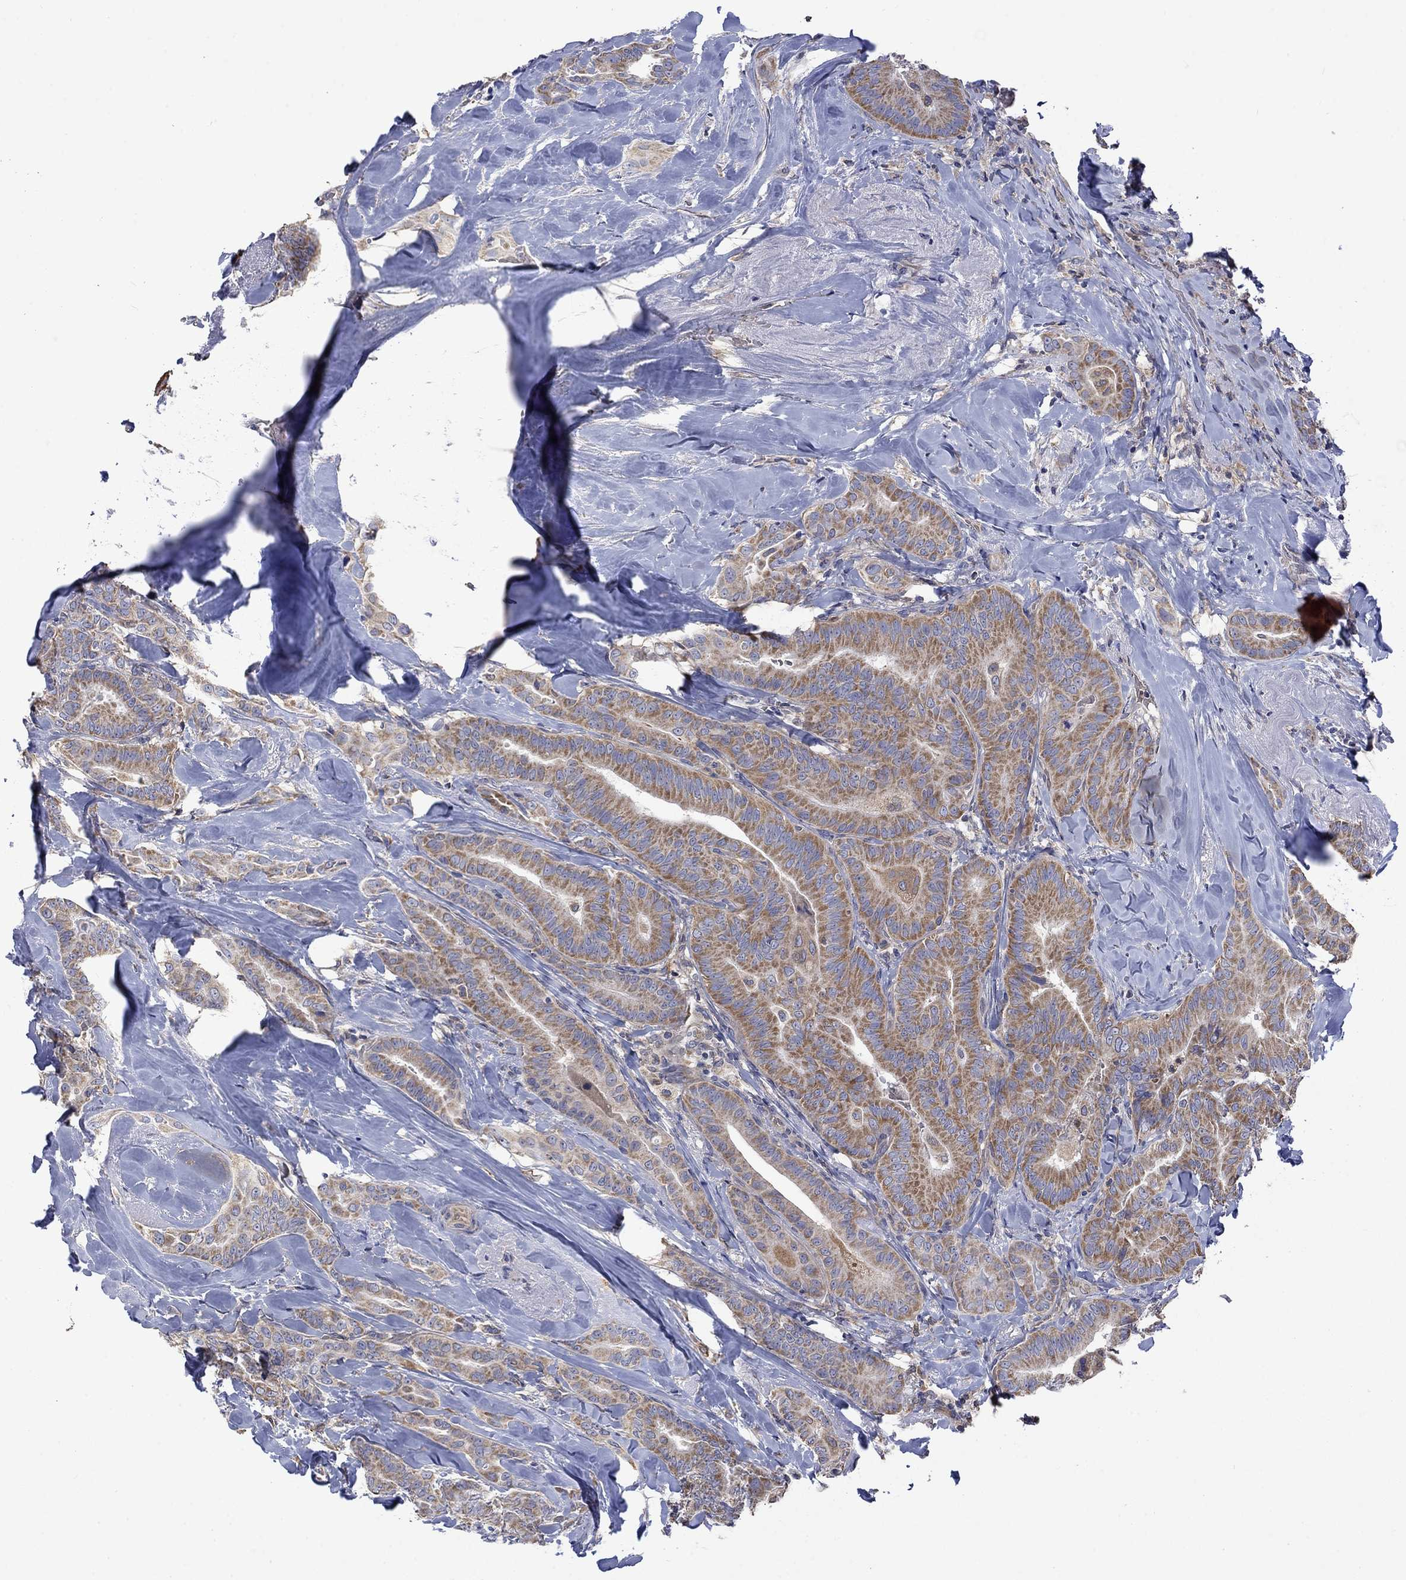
{"staining": {"intensity": "moderate", "quantity": "25%-75%", "location": "cytoplasmic/membranous"}, "tissue": "thyroid cancer", "cell_type": "Tumor cells", "image_type": "cancer", "snomed": [{"axis": "morphology", "description": "Papillary adenocarcinoma, NOS"}, {"axis": "topography", "description": "Thyroid gland"}], "caption": "This is an image of IHC staining of papillary adenocarcinoma (thyroid), which shows moderate staining in the cytoplasmic/membranous of tumor cells.", "gene": "CAMKK2", "patient": {"sex": "male", "age": 61}}